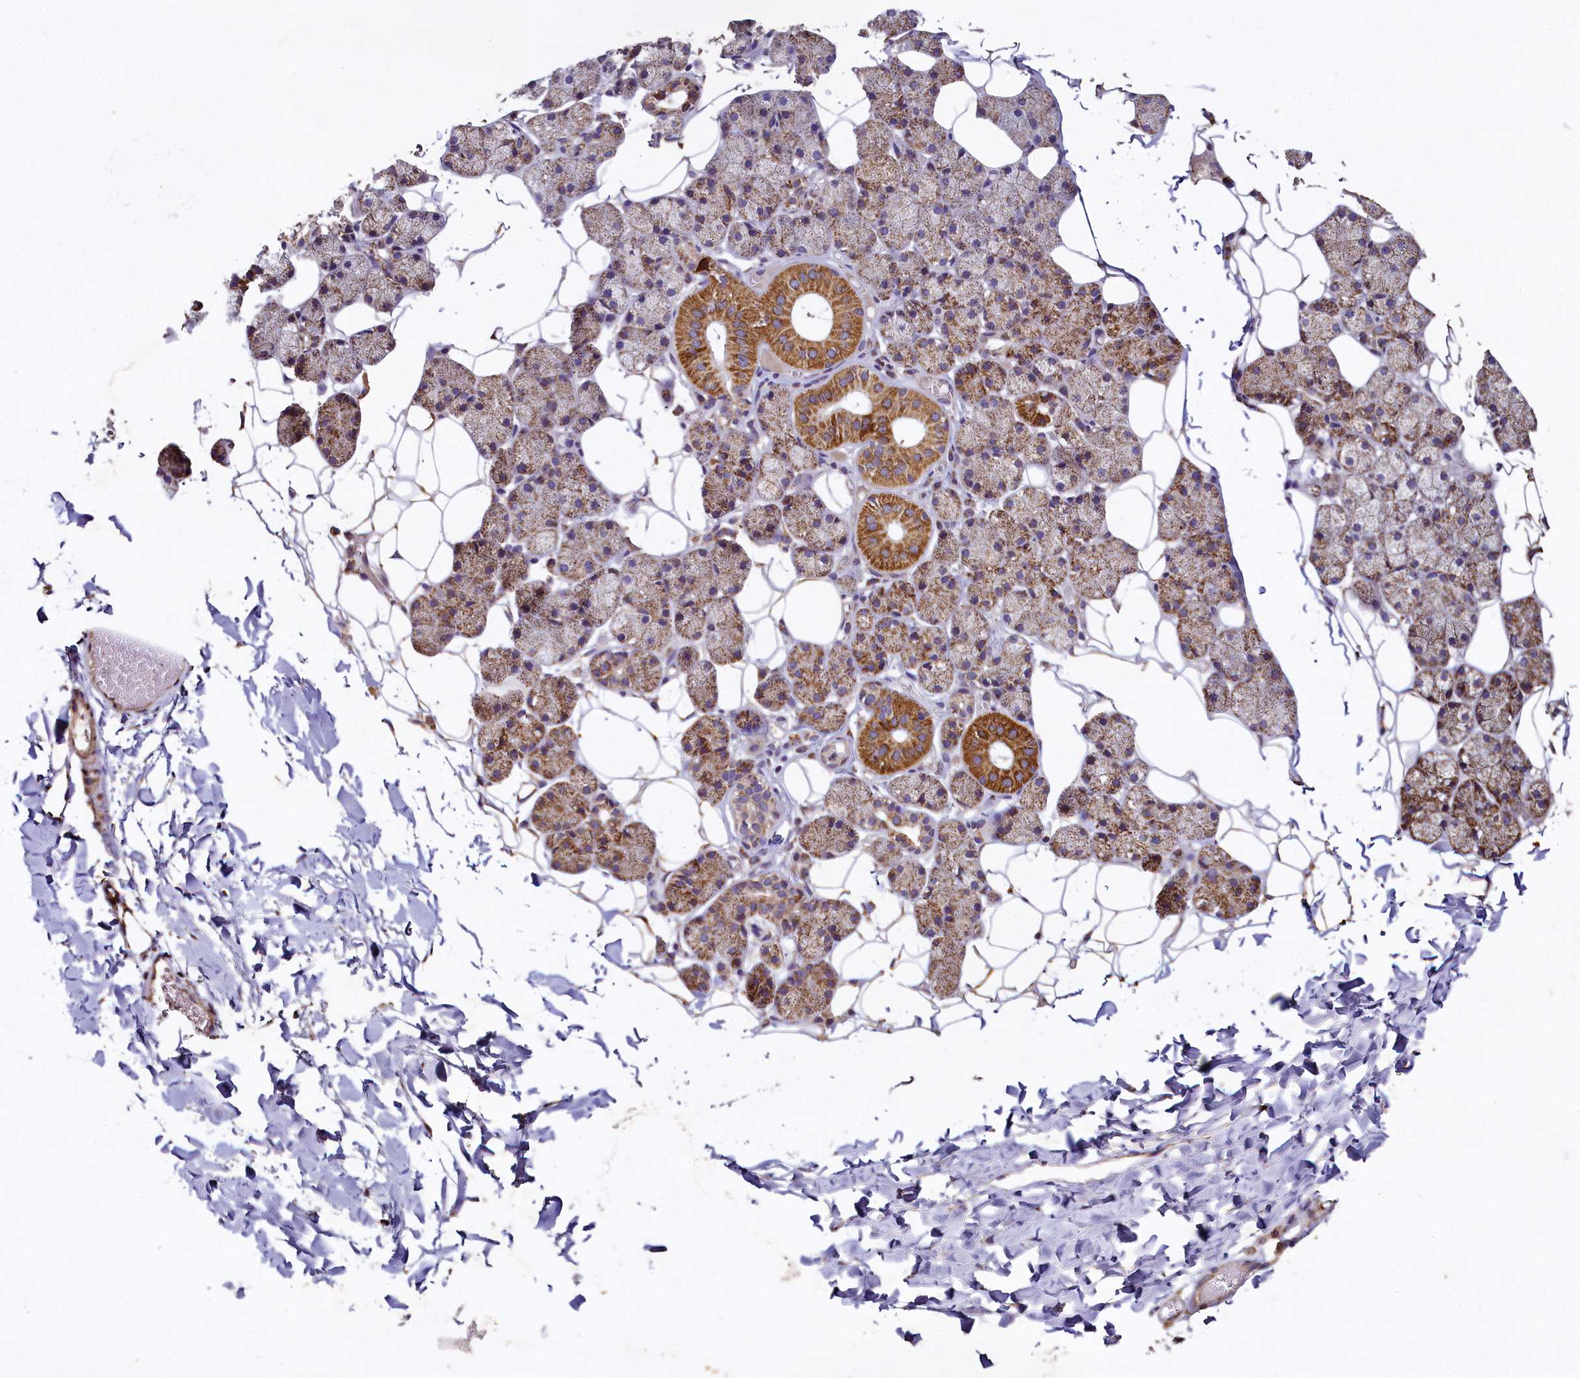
{"staining": {"intensity": "strong", "quantity": ">75%", "location": "cytoplasmic/membranous"}, "tissue": "salivary gland", "cell_type": "Glandular cells", "image_type": "normal", "snomed": [{"axis": "morphology", "description": "Normal tissue, NOS"}, {"axis": "topography", "description": "Salivary gland"}], "caption": "Strong cytoplasmic/membranous expression is seen in approximately >75% of glandular cells in unremarkable salivary gland.", "gene": "COQ9", "patient": {"sex": "female", "age": 33}}